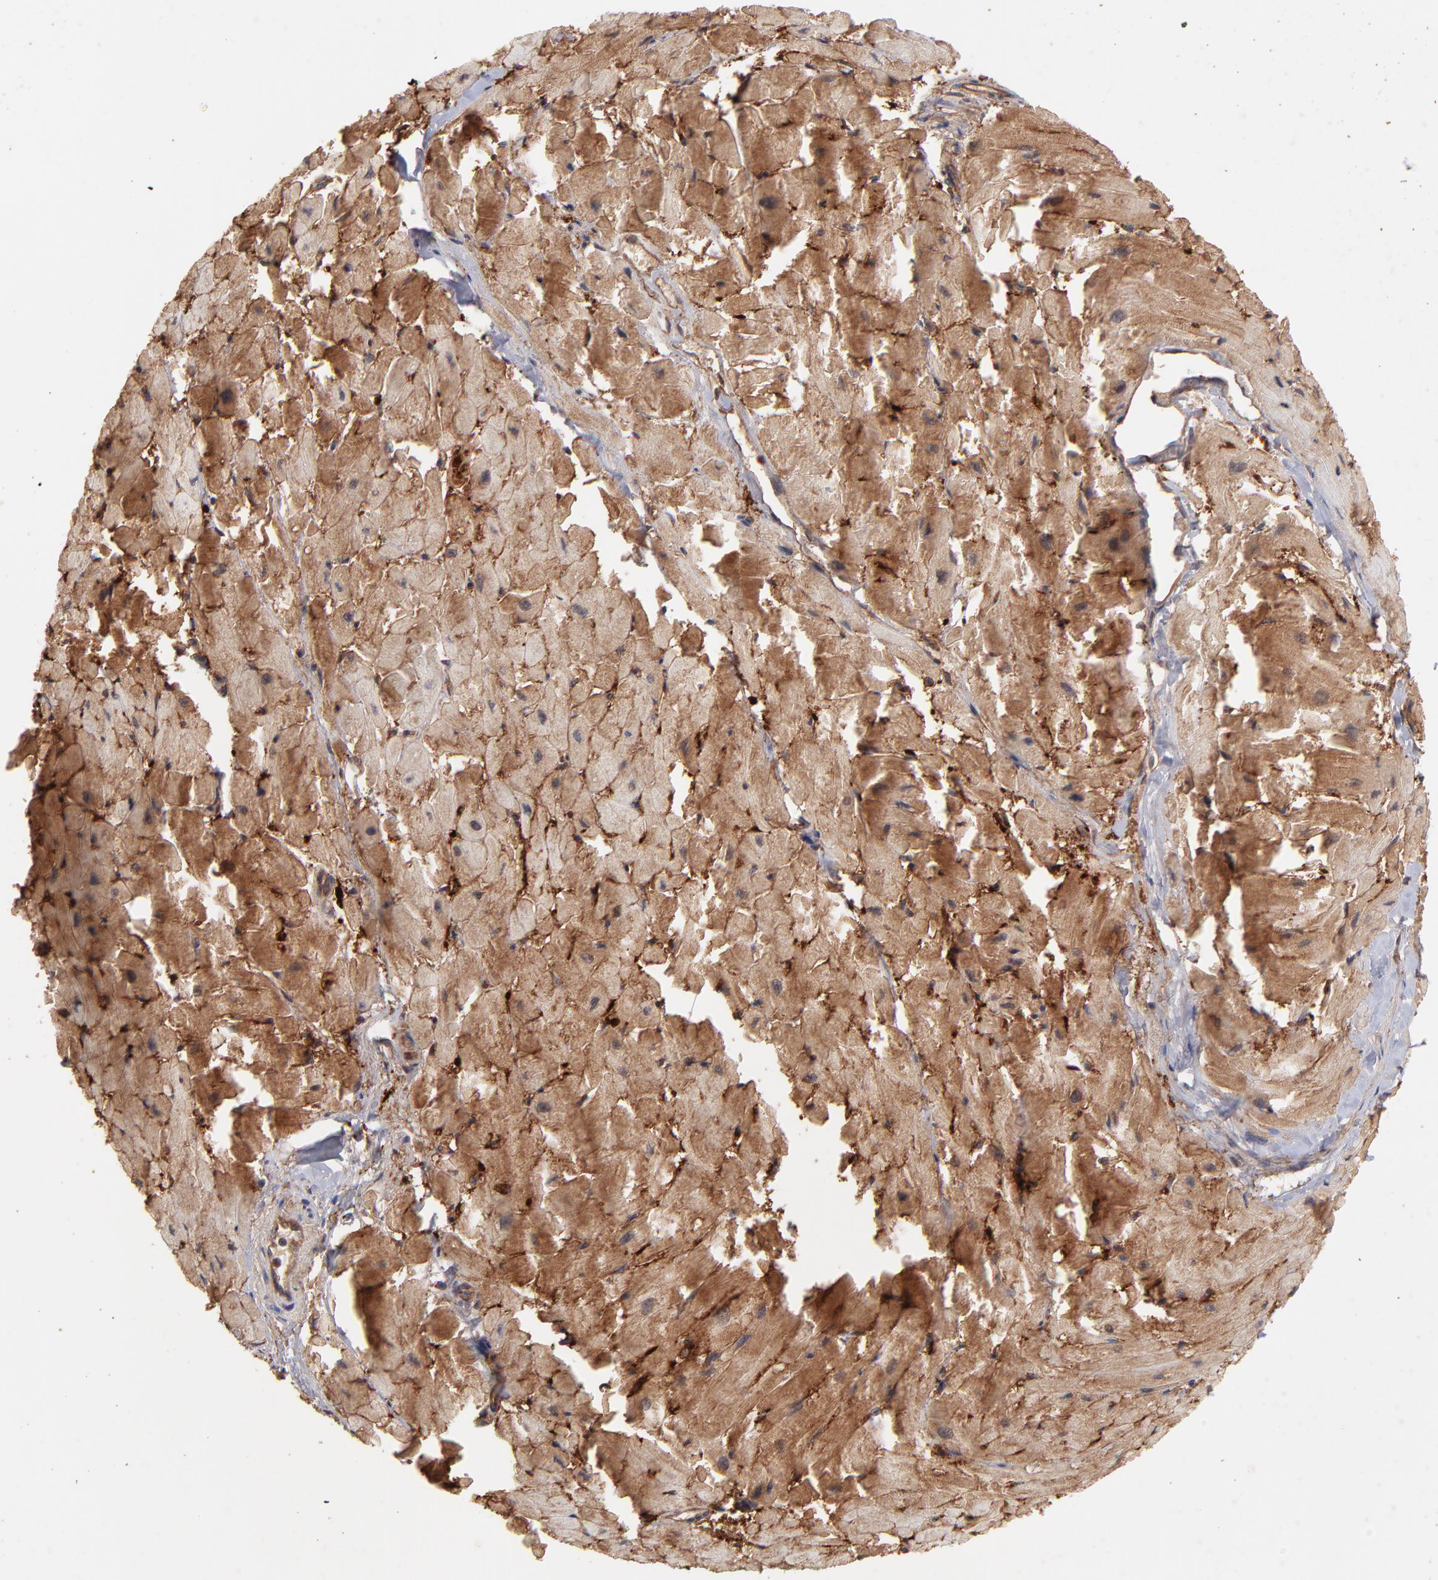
{"staining": {"intensity": "strong", "quantity": ">75%", "location": "cytoplasmic/membranous"}, "tissue": "heart muscle", "cell_type": "Cardiomyocytes", "image_type": "normal", "snomed": [{"axis": "morphology", "description": "Normal tissue, NOS"}, {"axis": "topography", "description": "Heart"}], "caption": "High-power microscopy captured an immunohistochemistry (IHC) image of unremarkable heart muscle, revealing strong cytoplasmic/membranous expression in about >75% of cardiomyocytes.", "gene": "STAP2", "patient": {"sex": "female", "age": 19}}